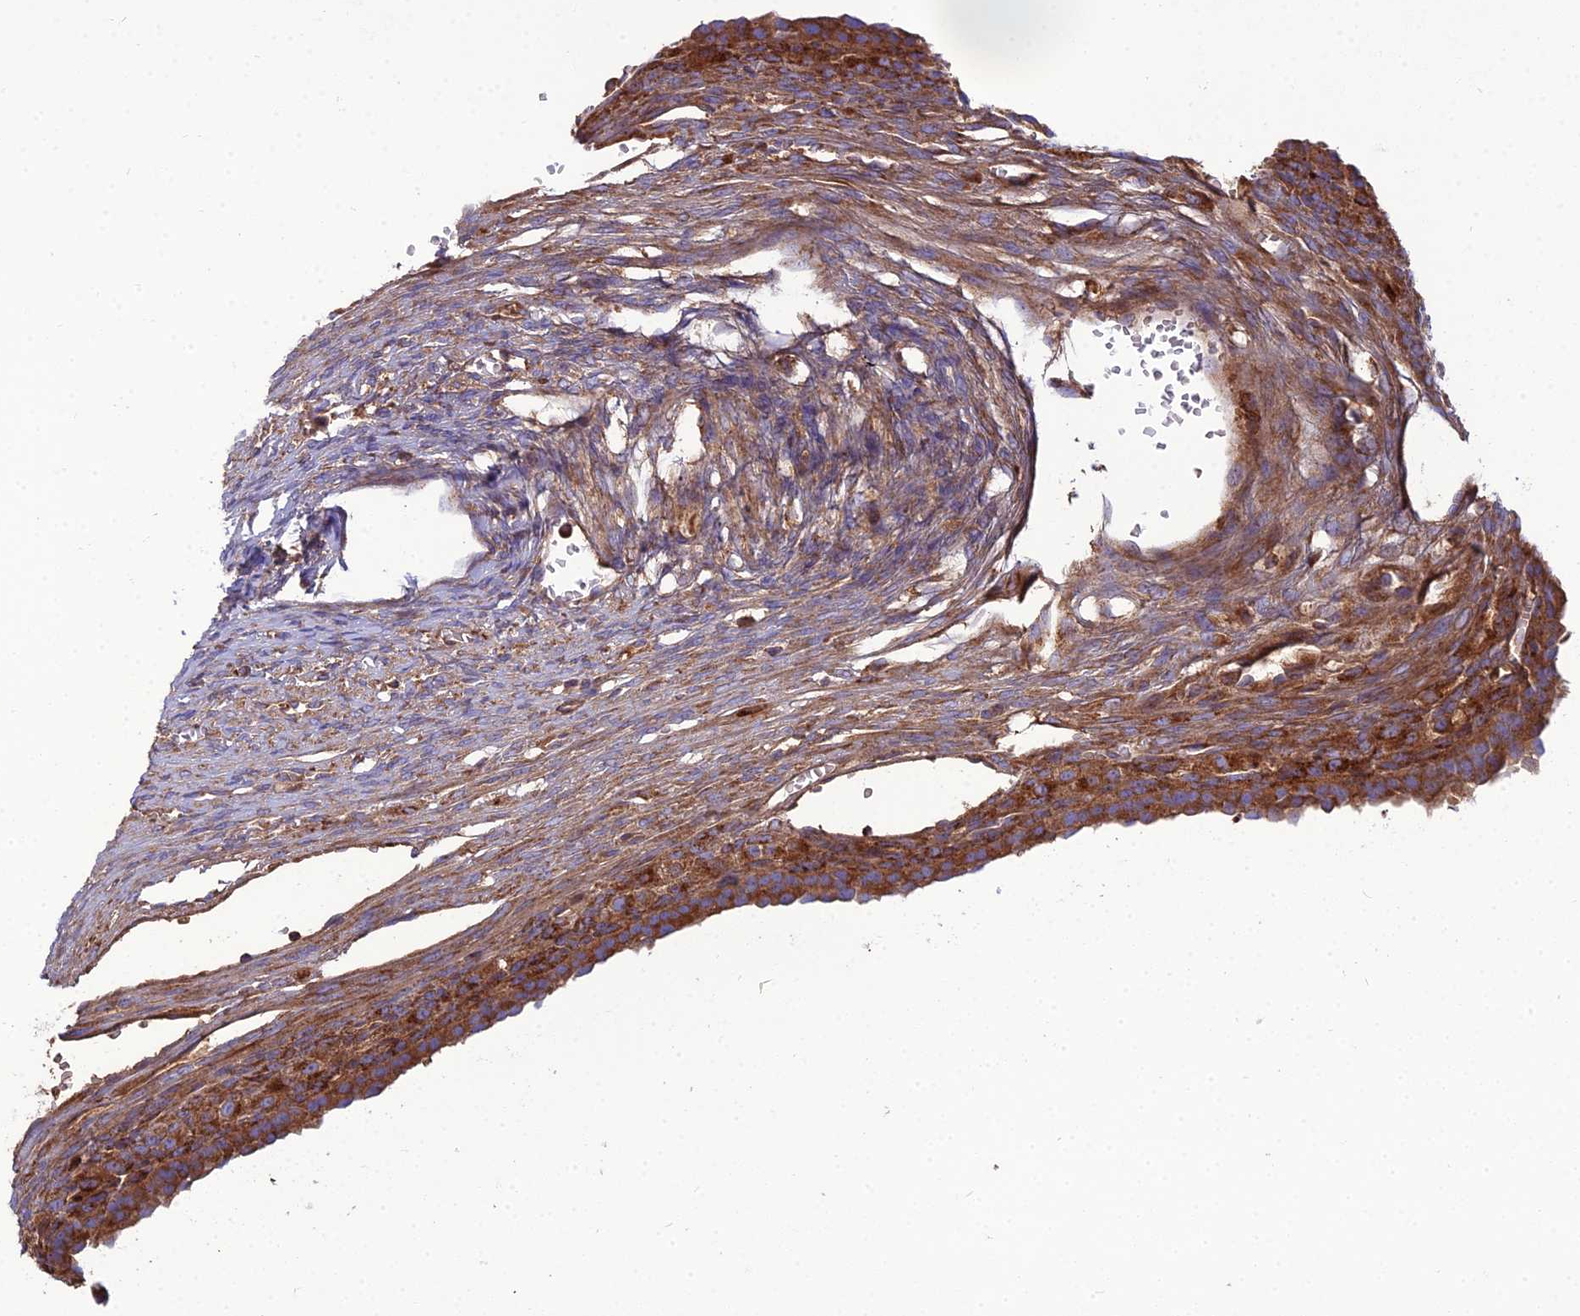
{"staining": {"intensity": "moderate", "quantity": ">75%", "location": "cytoplasmic/membranous"}, "tissue": "ovary", "cell_type": "Follicle cells", "image_type": "normal", "snomed": [{"axis": "morphology", "description": "Normal tissue, NOS"}, {"axis": "topography", "description": "Ovary"}], "caption": "Brown immunohistochemical staining in normal ovary shows moderate cytoplasmic/membranous positivity in approximately >75% of follicle cells.", "gene": "LNPEP", "patient": {"sex": "female", "age": 27}}